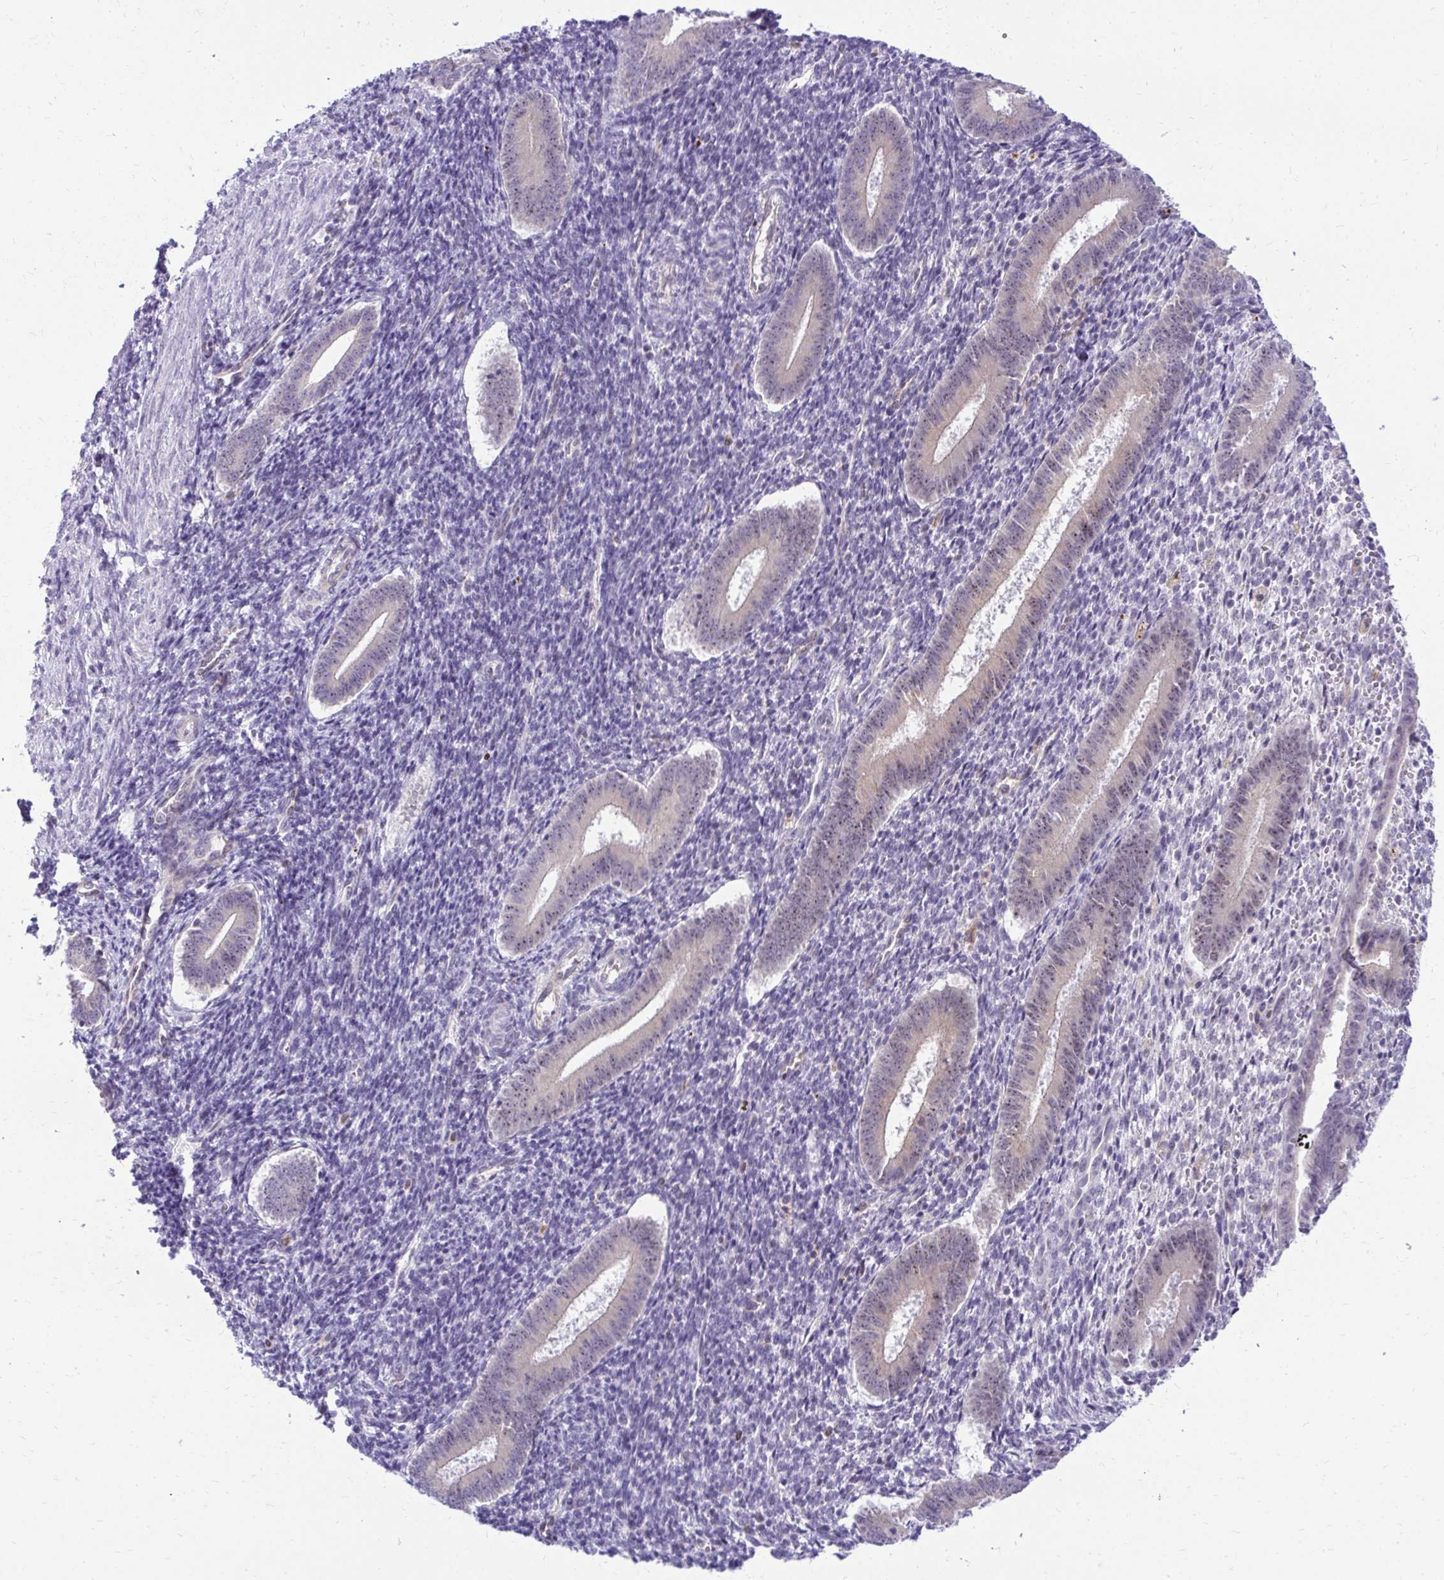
{"staining": {"intensity": "negative", "quantity": "none", "location": "none"}, "tissue": "endometrium", "cell_type": "Cells in endometrial stroma", "image_type": "normal", "snomed": [{"axis": "morphology", "description": "Normal tissue, NOS"}, {"axis": "topography", "description": "Endometrium"}], "caption": "Cells in endometrial stroma show no significant positivity in unremarkable endometrium. Nuclei are stained in blue.", "gene": "NIFK", "patient": {"sex": "female", "age": 25}}